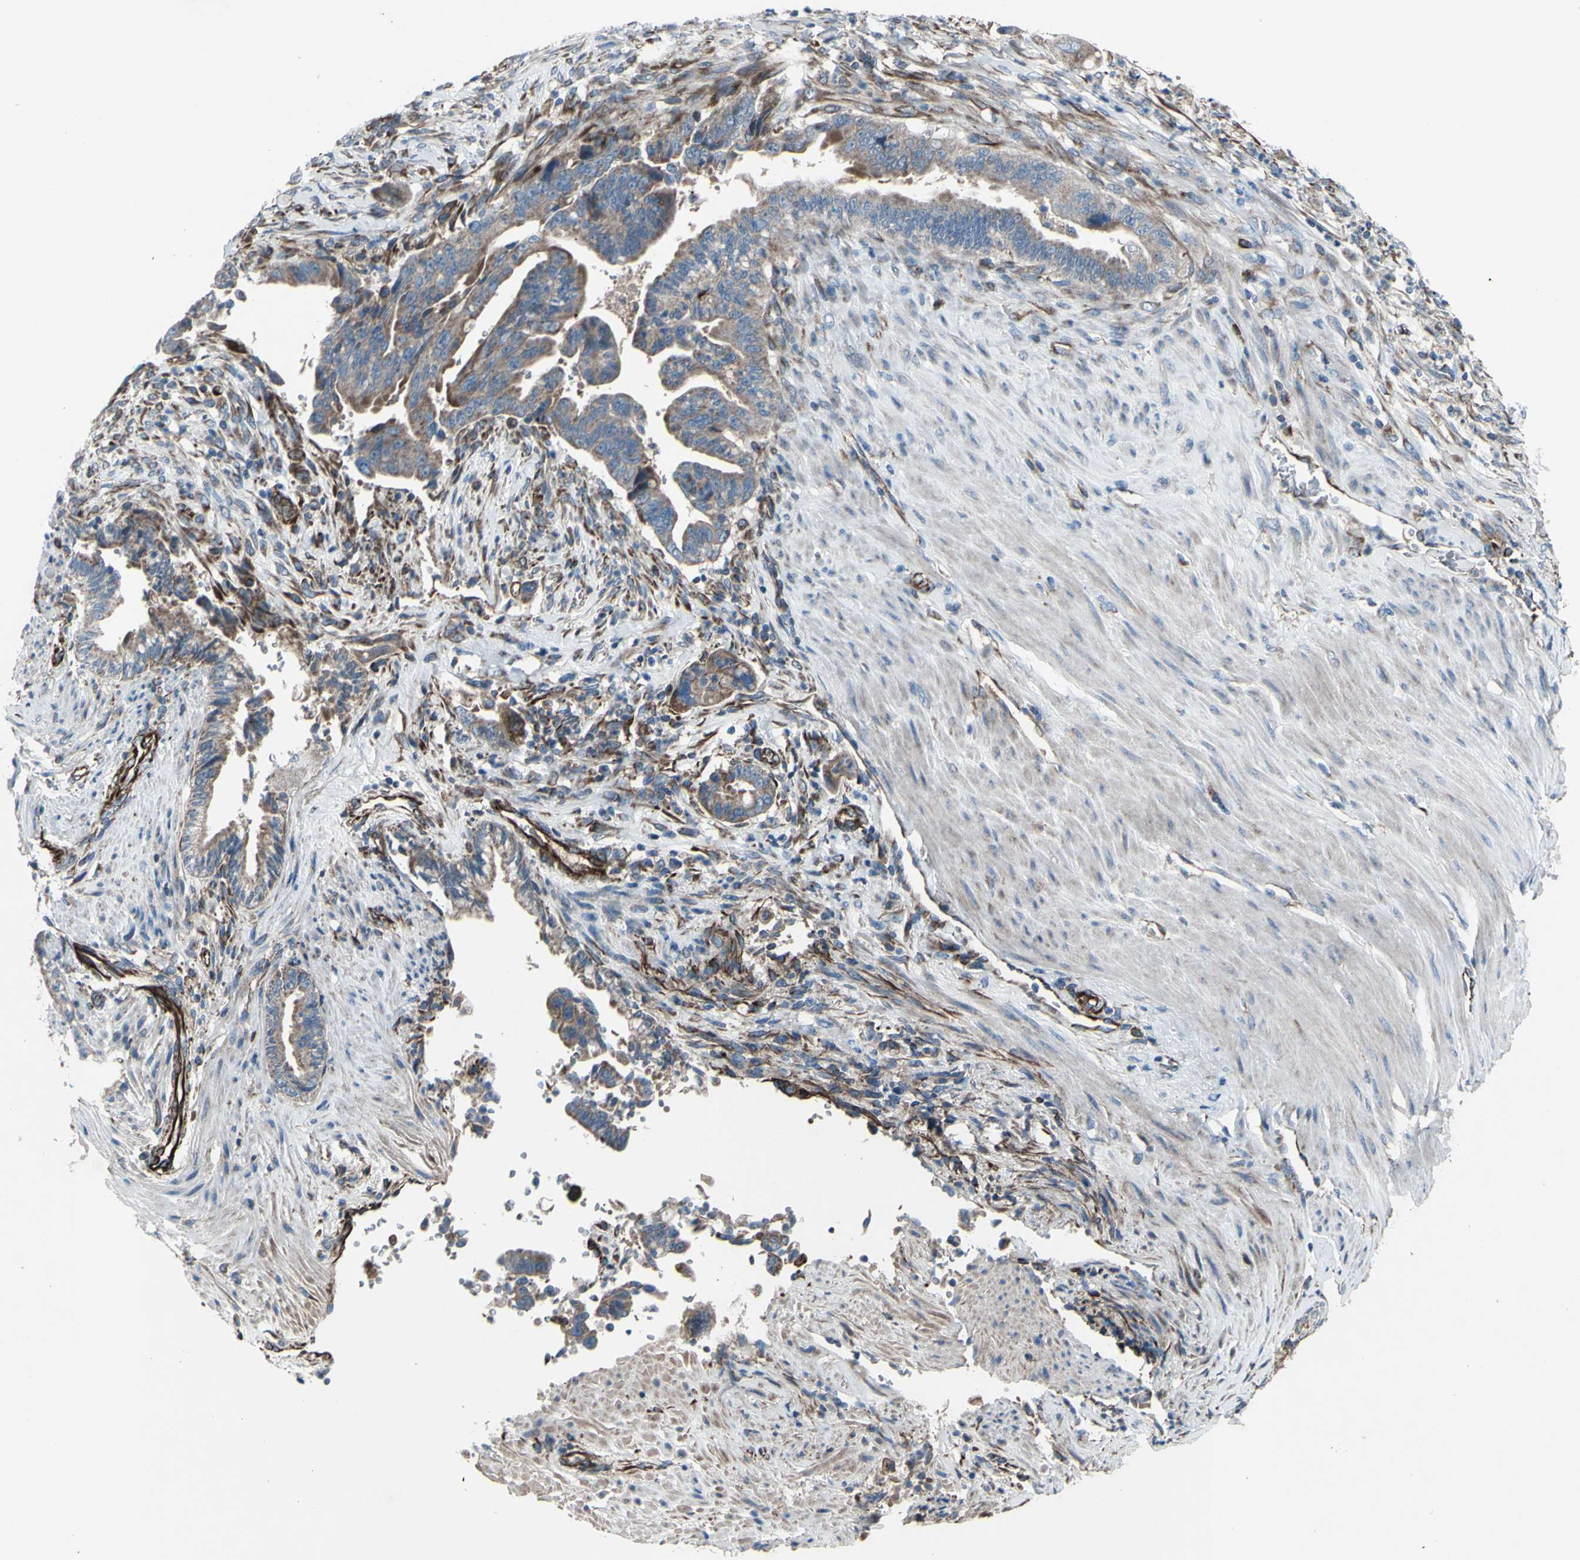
{"staining": {"intensity": "moderate", "quantity": ">75%", "location": "cytoplasmic/membranous"}, "tissue": "pancreatic cancer", "cell_type": "Tumor cells", "image_type": "cancer", "snomed": [{"axis": "morphology", "description": "Adenocarcinoma, NOS"}, {"axis": "topography", "description": "Pancreas"}], "caption": "A micrograph of human pancreatic cancer stained for a protein displays moderate cytoplasmic/membranous brown staining in tumor cells.", "gene": "EMC7", "patient": {"sex": "male", "age": 70}}